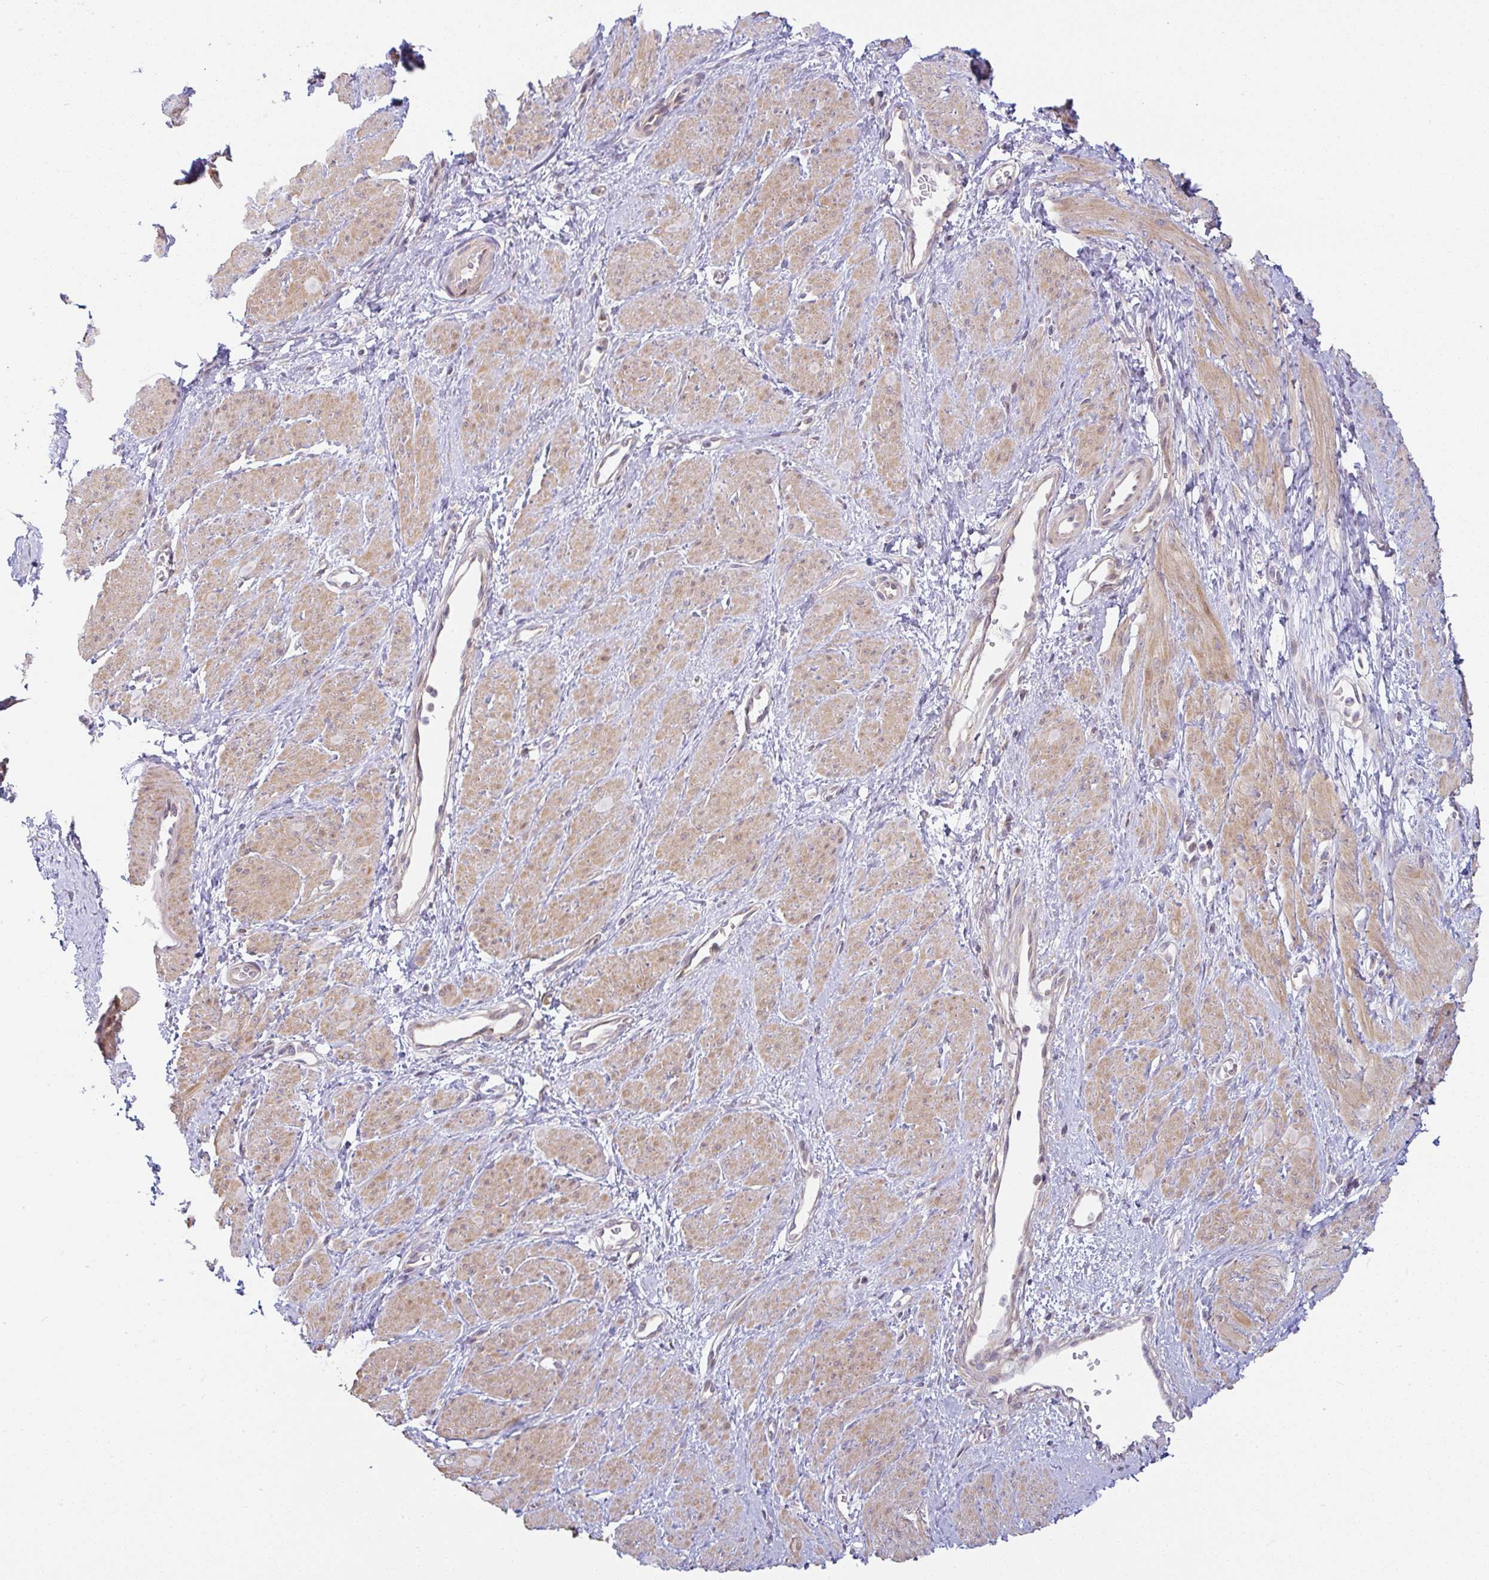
{"staining": {"intensity": "weak", "quantity": "25%-75%", "location": "cytoplasmic/membranous"}, "tissue": "smooth muscle", "cell_type": "Smooth muscle cells", "image_type": "normal", "snomed": [{"axis": "morphology", "description": "Normal tissue, NOS"}, {"axis": "topography", "description": "Smooth muscle"}, {"axis": "topography", "description": "Uterus"}], "caption": "This is an image of IHC staining of benign smooth muscle, which shows weak staining in the cytoplasmic/membranous of smooth muscle cells.", "gene": "MOB1A", "patient": {"sex": "female", "age": 39}}